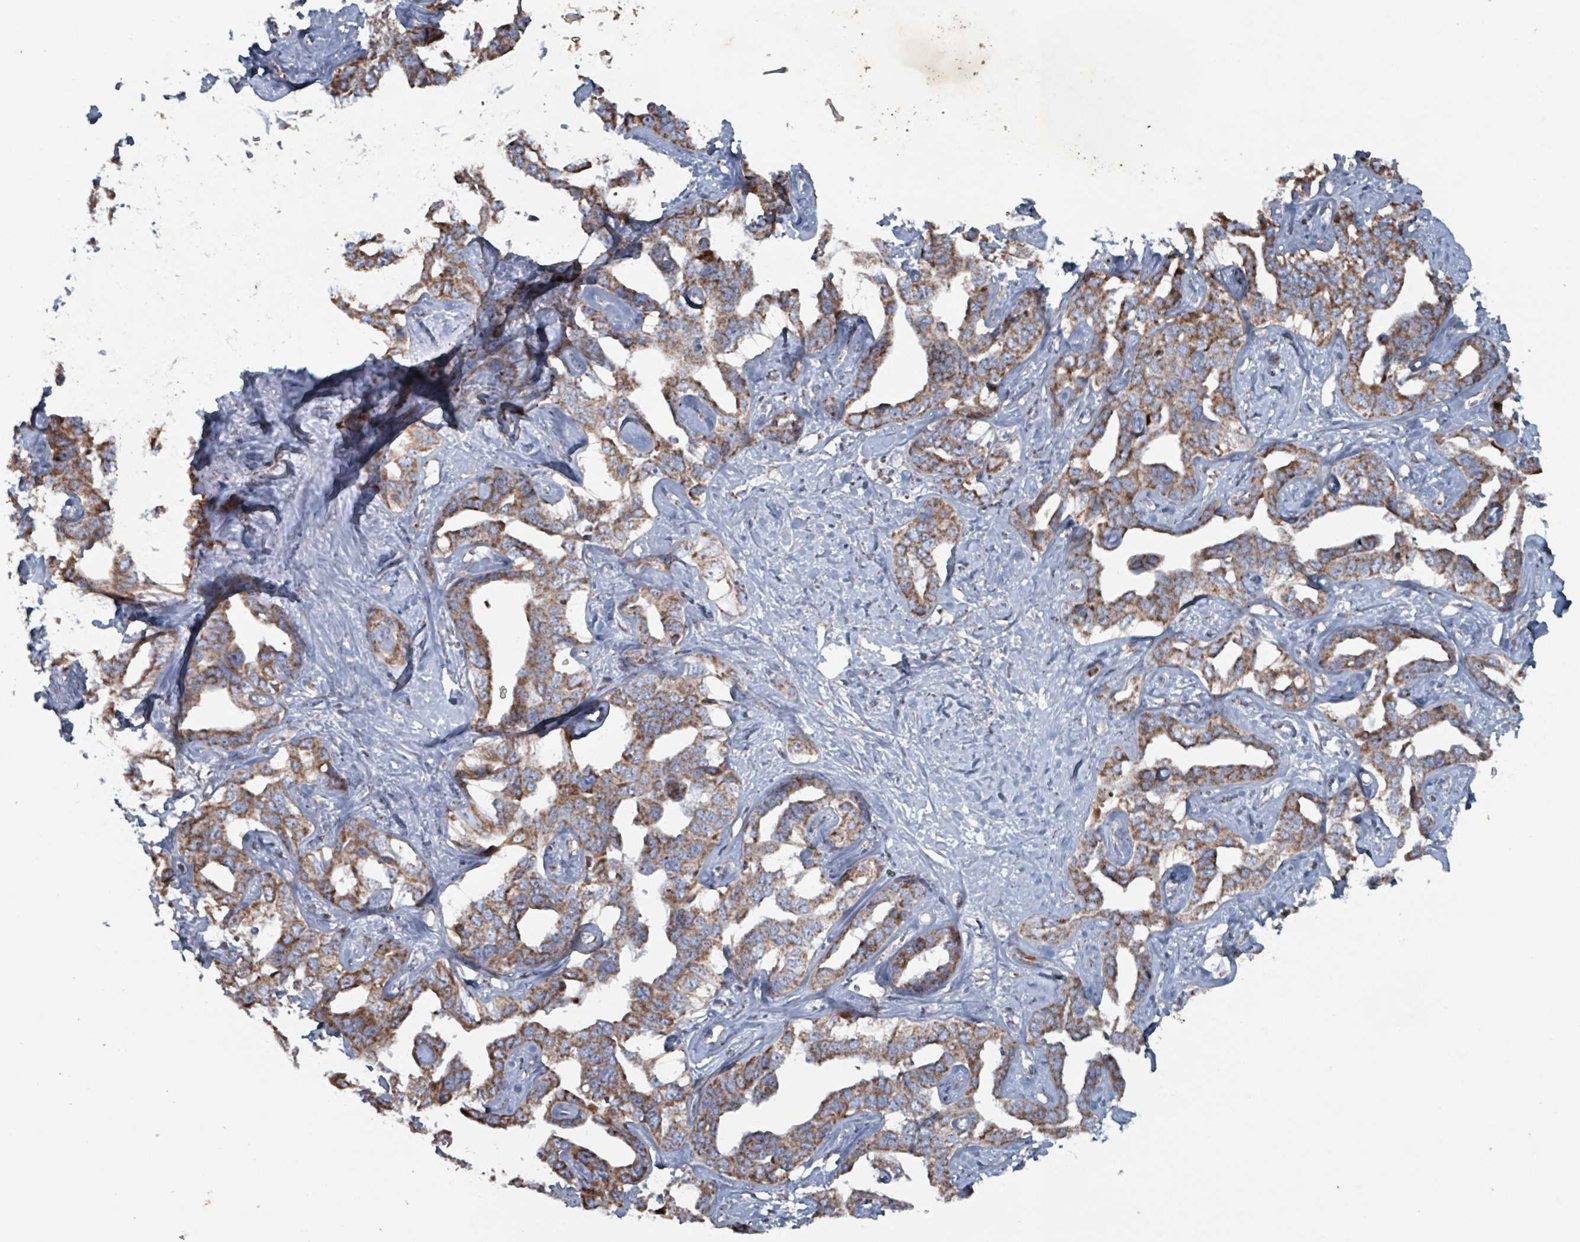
{"staining": {"intensity": "moderate", "quantity": ">75%", "location": "cytoplasmic/membranous"}, "tissue": "liver cancer", "cell_type": "Tumor cells", "image_type": "cancer", "snomed": [{"axis": "morphology", "description": "Cholangiocarcinoma"}, {"axis": "topography", "description": "Liver"}], "caption": "High-power microscopy captured an immunohistochemistry (IHC) image of cholangiocarcinoma (liver), revealing moderate cytoplasmic/membranous positivity in approximately >75% of tumor cells.", "gene": "ABHD18", "patient": {"sex": "male", "age": 59}}